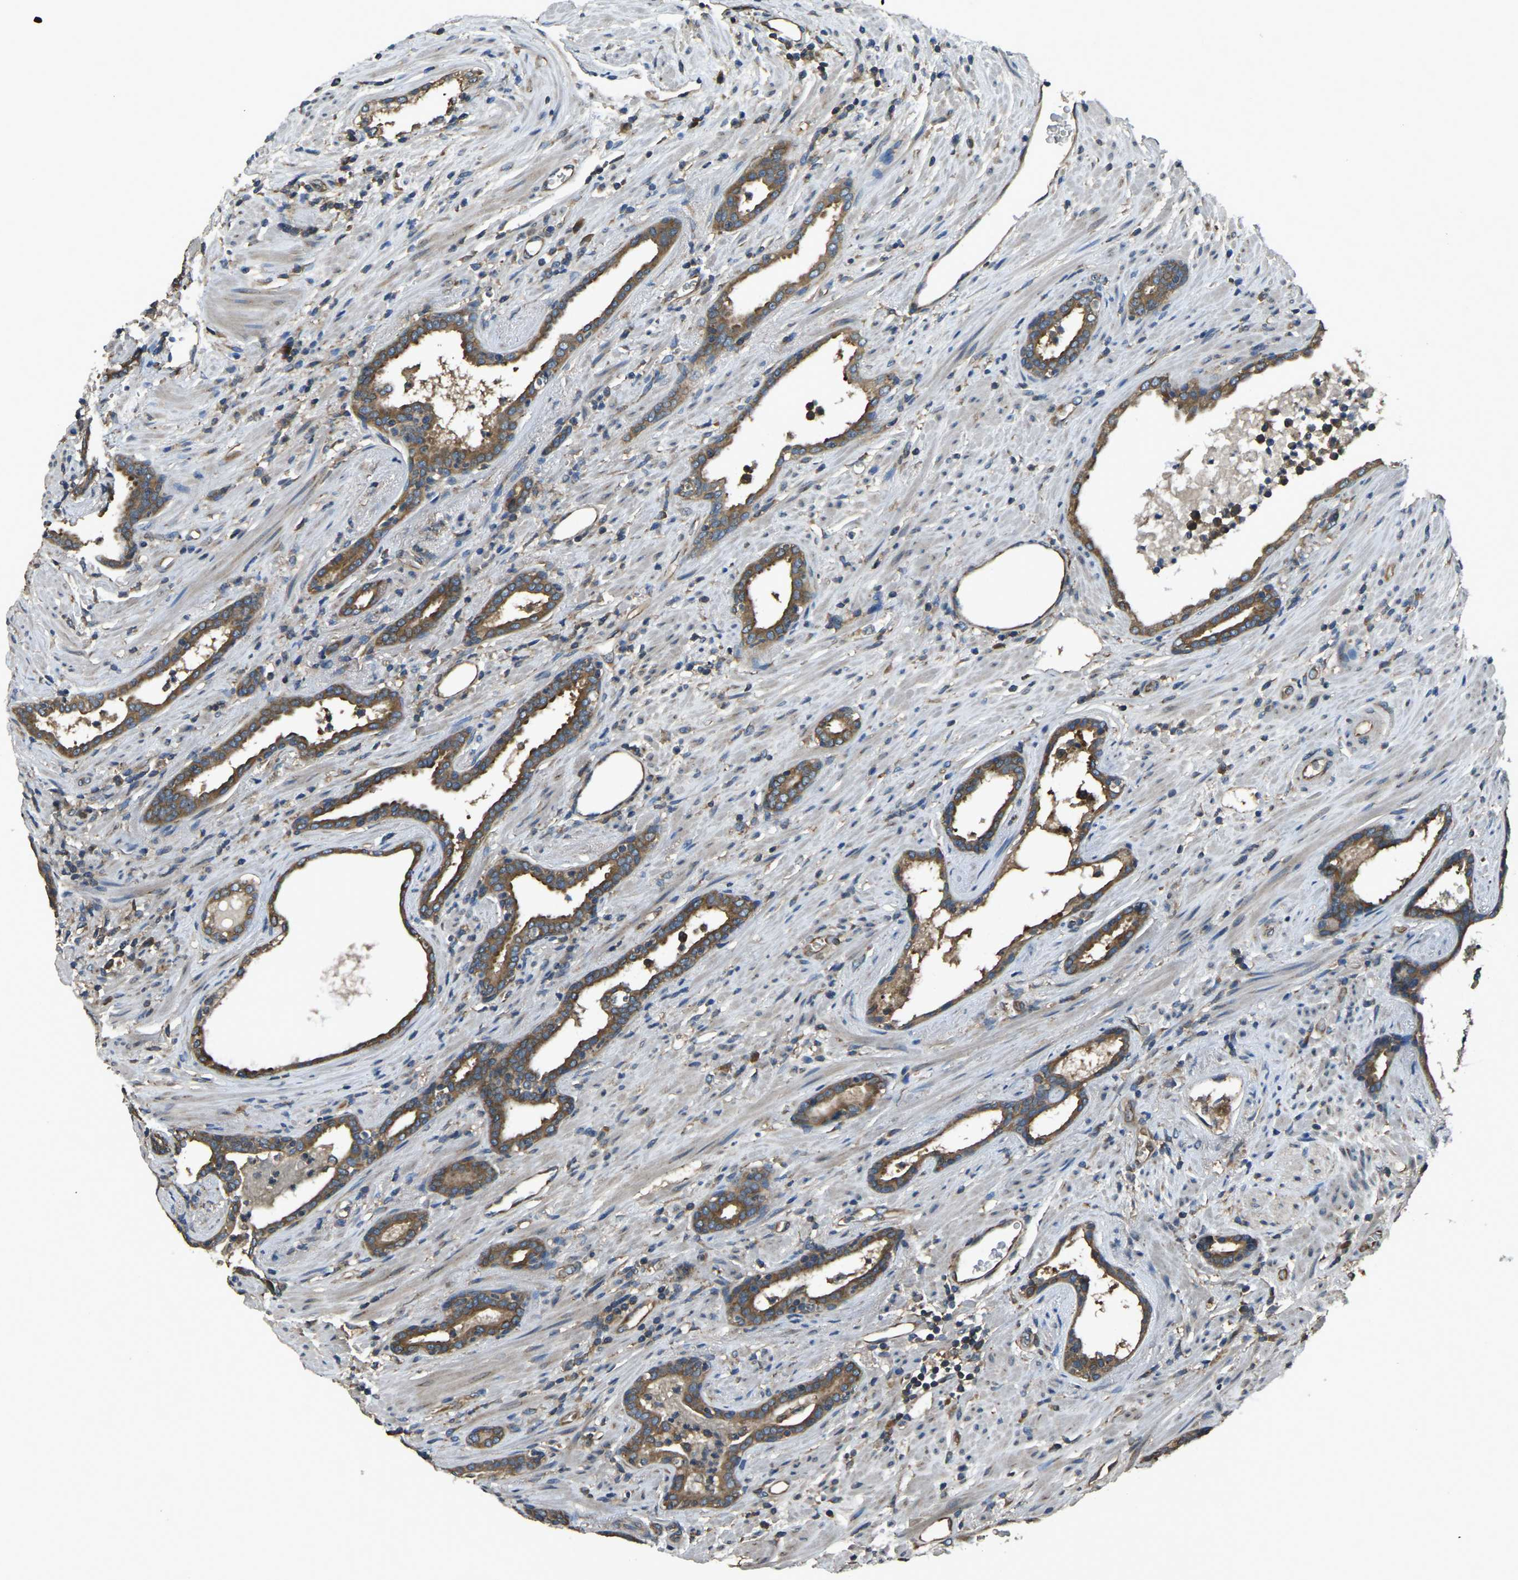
{"staining": {"intensity": "strong", "quantity": ">75%", "location": "cytoplasmic/membranous"}, "tissue": "prostate cancer", "cell_type": "Tumor cells", "image_type": "cancer", "snomed": [{"axis": "morphology", "description": "Adenocarcinoma, High grade"}, {"axis": "topography", "description": "Prostate"}], "caption": "A high amount of strong cytoplasmic/membranous expression is identified in about >75% of tumor cells in prostate cancer tissue. (DAB IHC, brown staining for protein, blue staining for nuclei).", "gene": "AIMP1", "patient": {"sex": "male", "age": 71}}